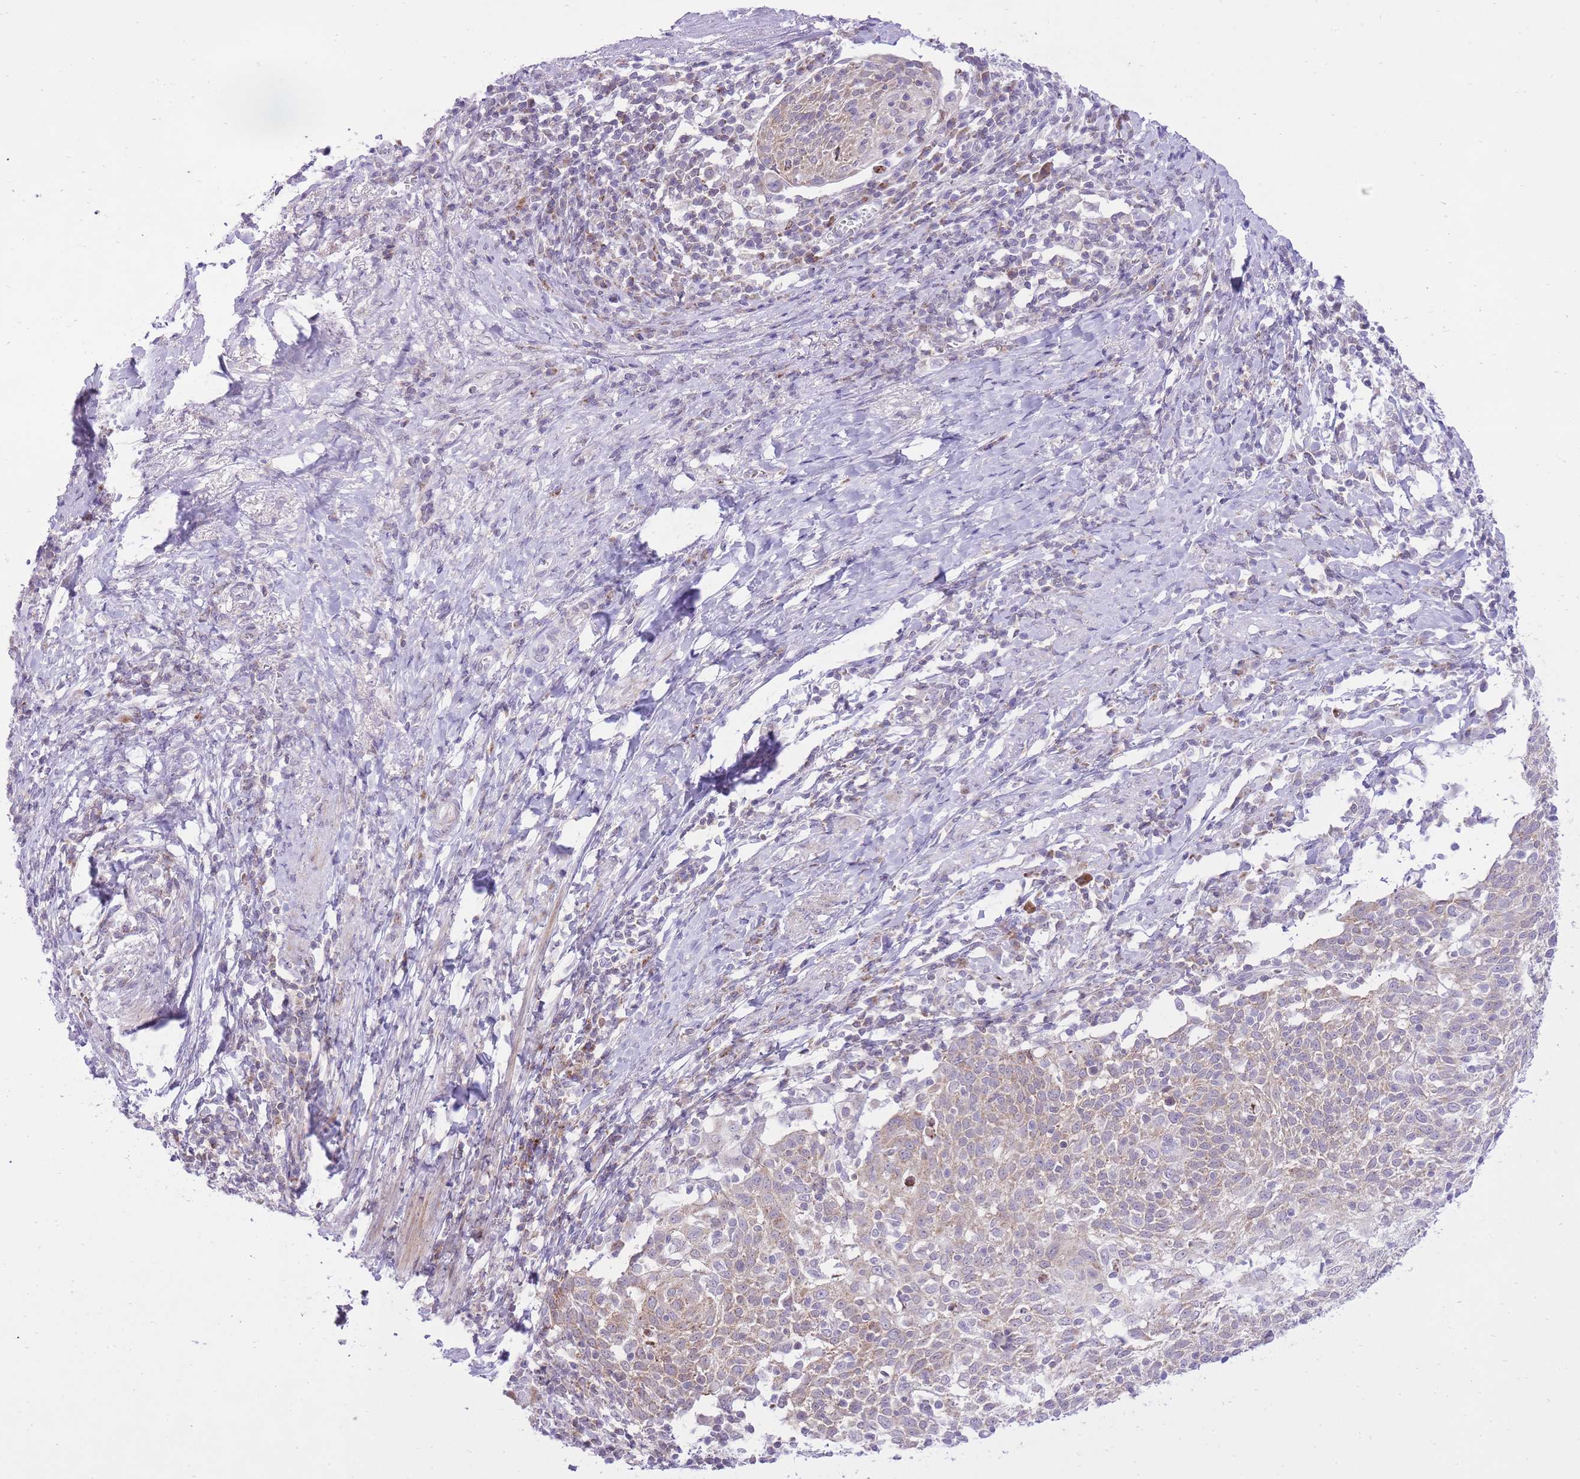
{"staining": {"intensity": "weak", "quantity": "25%-75%", "location": "cytoplasmic/membranous"}, "tissue": "cervical cancer", "cell_type": "Tumor cells", "image_type": "cancer", "snomed": [{"axis": "morphology", "description": "Squamous cell carcinoma, NOS"}, {"axis": "topography", "description": "Cervix"}], "caption": "Immunohistochemical staining of human cervical squamous cell carcinoma displays low levels of weak cytoplasmic/membranous staining in about 25%-75% of tumor cells. (Brightfield microscopy of DAB IHC at high magnification).", "gene": "DENND2D", "patient": {"sex": "female", "age": 52}}